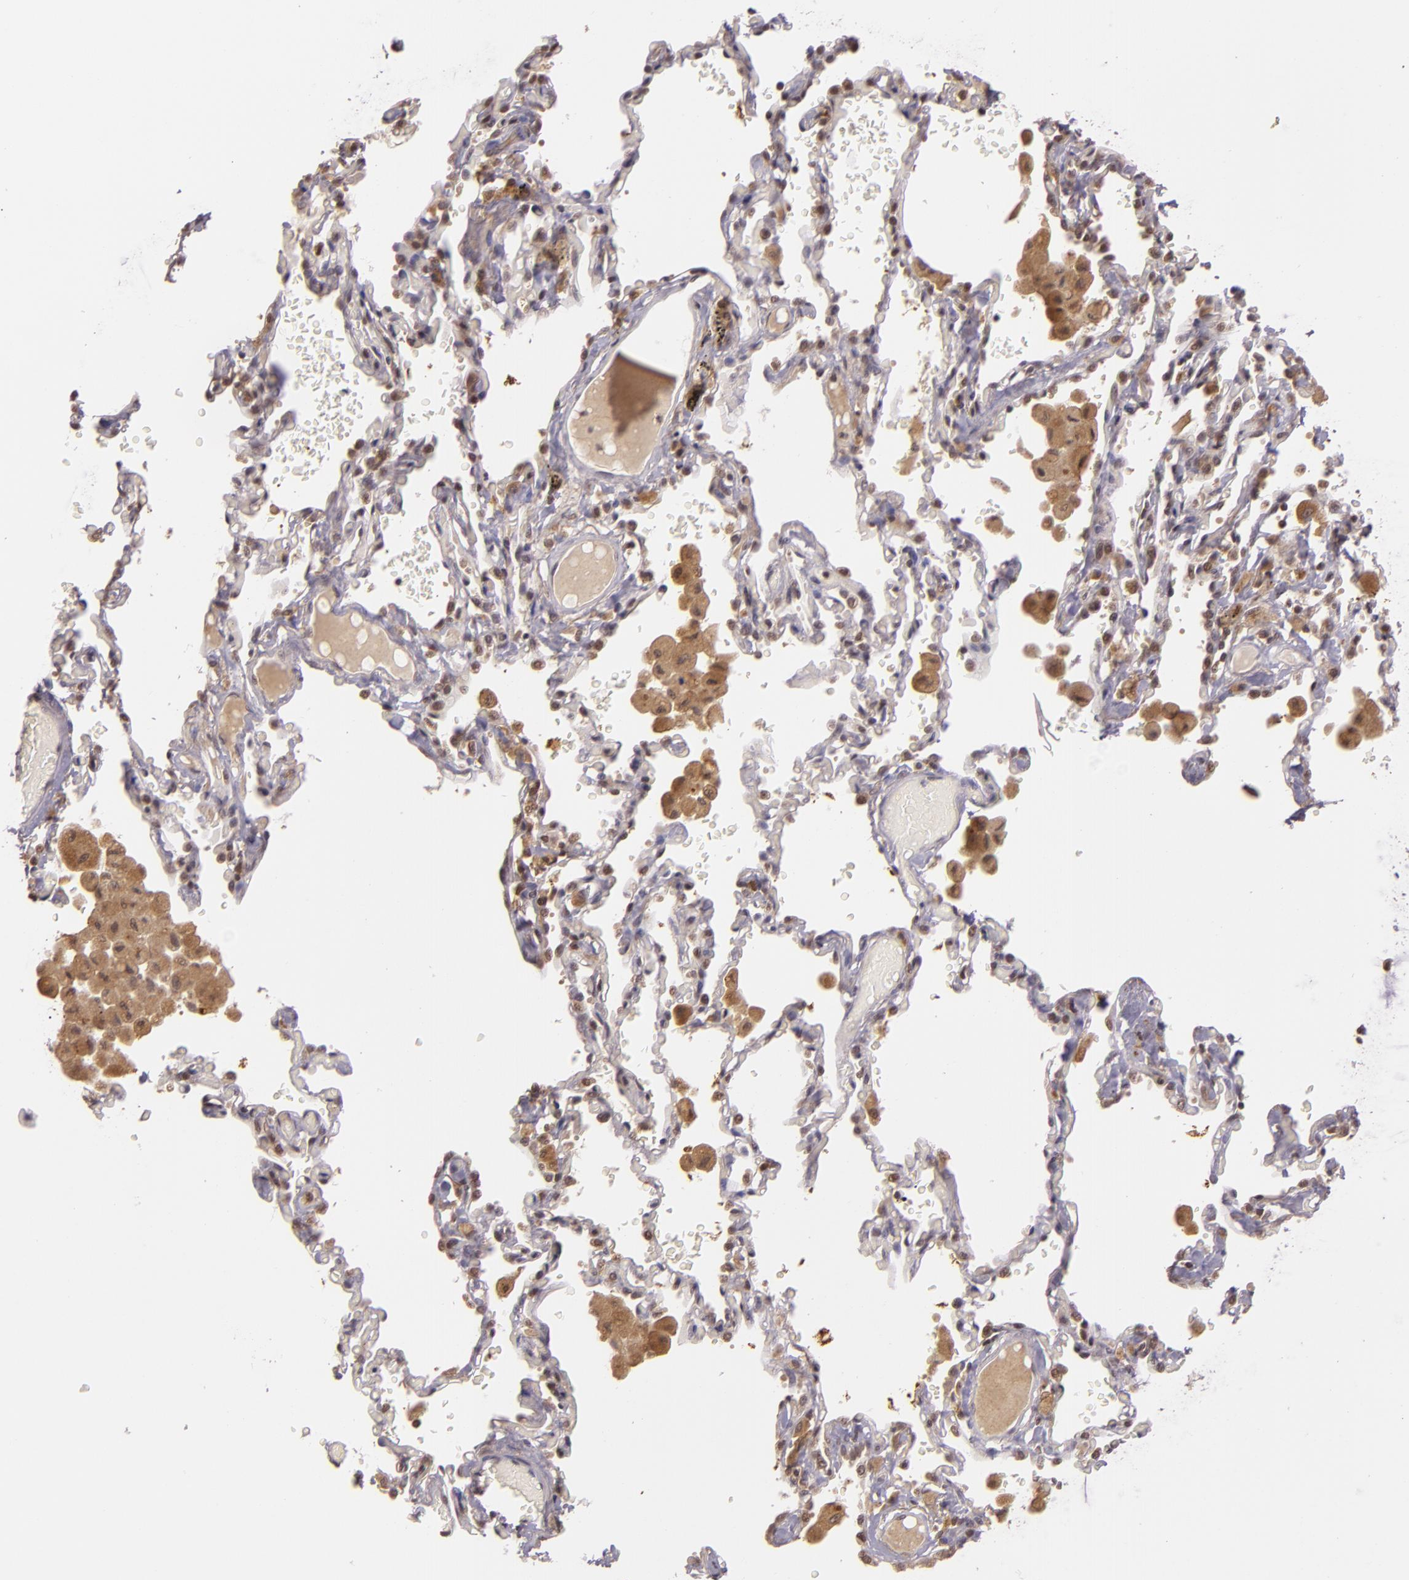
{"staining": {"intensity": "weak", "quantity": ">75%", "location": "cytoplasmic/membranous"}, "tissue": "bronchus", "cell_type": "Respiratory epithelial cells", "image_type": "normal", "snomed": [{"axis": "morphology", "description": "Normal tissue, NOS"}, {"axis": "morphology", "description": "Squamous cell carcinoma, NOS"}, {"axis": "topography", "description": "Bronchus"}, {"axis": "topography", "description": "Lung"}], "caption": "This is an image of immunohistochemistry staining of benign bronchus, which shows weak staining in the cytoplasmic/membranous of respiratory epithelial cells.", "gene": "TXNRD2", "patient": {"sex": "female", "age": 47}}